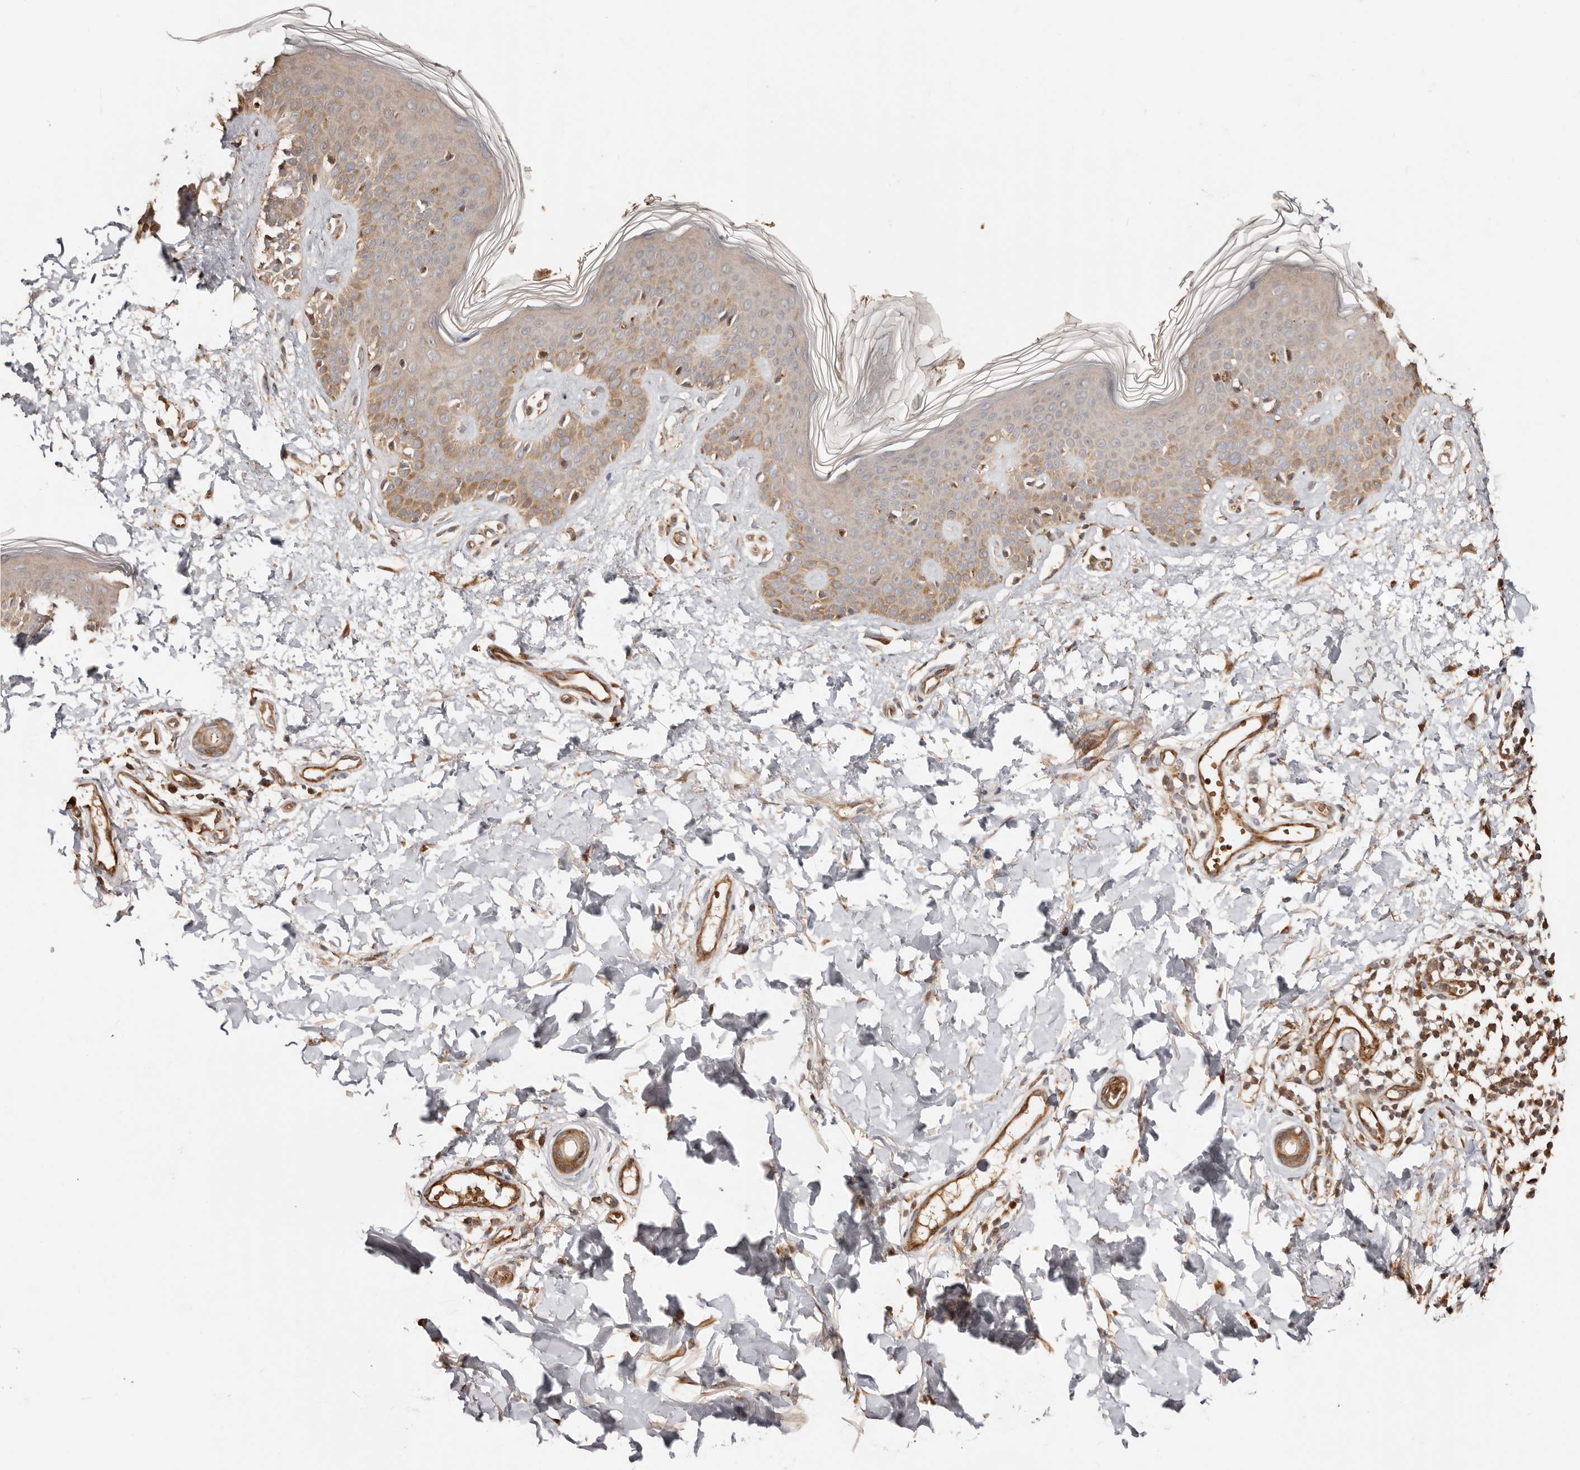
{"staining": {"intensity": "moderate", "quantity": ">75%", "location": "cytoplasmic/membranous"}, "tissue": "skin", "cell_type": "Fibroblasts", "image_type": "normal", "snomed": [{"axis": "morphology", "description": "Normal tissue, NOS"}, {"axis": "topography", "description": "Skin"}], "caption": "IHC histopathology image of unremarkable skin stained for a protein (brown), which exhibits medium levels of moderate cytoplasmic/membranous positivity in about >75% of fibroblasts.", "gene": "PTPN22", "patient": {"sex": "male", "age": 37}}